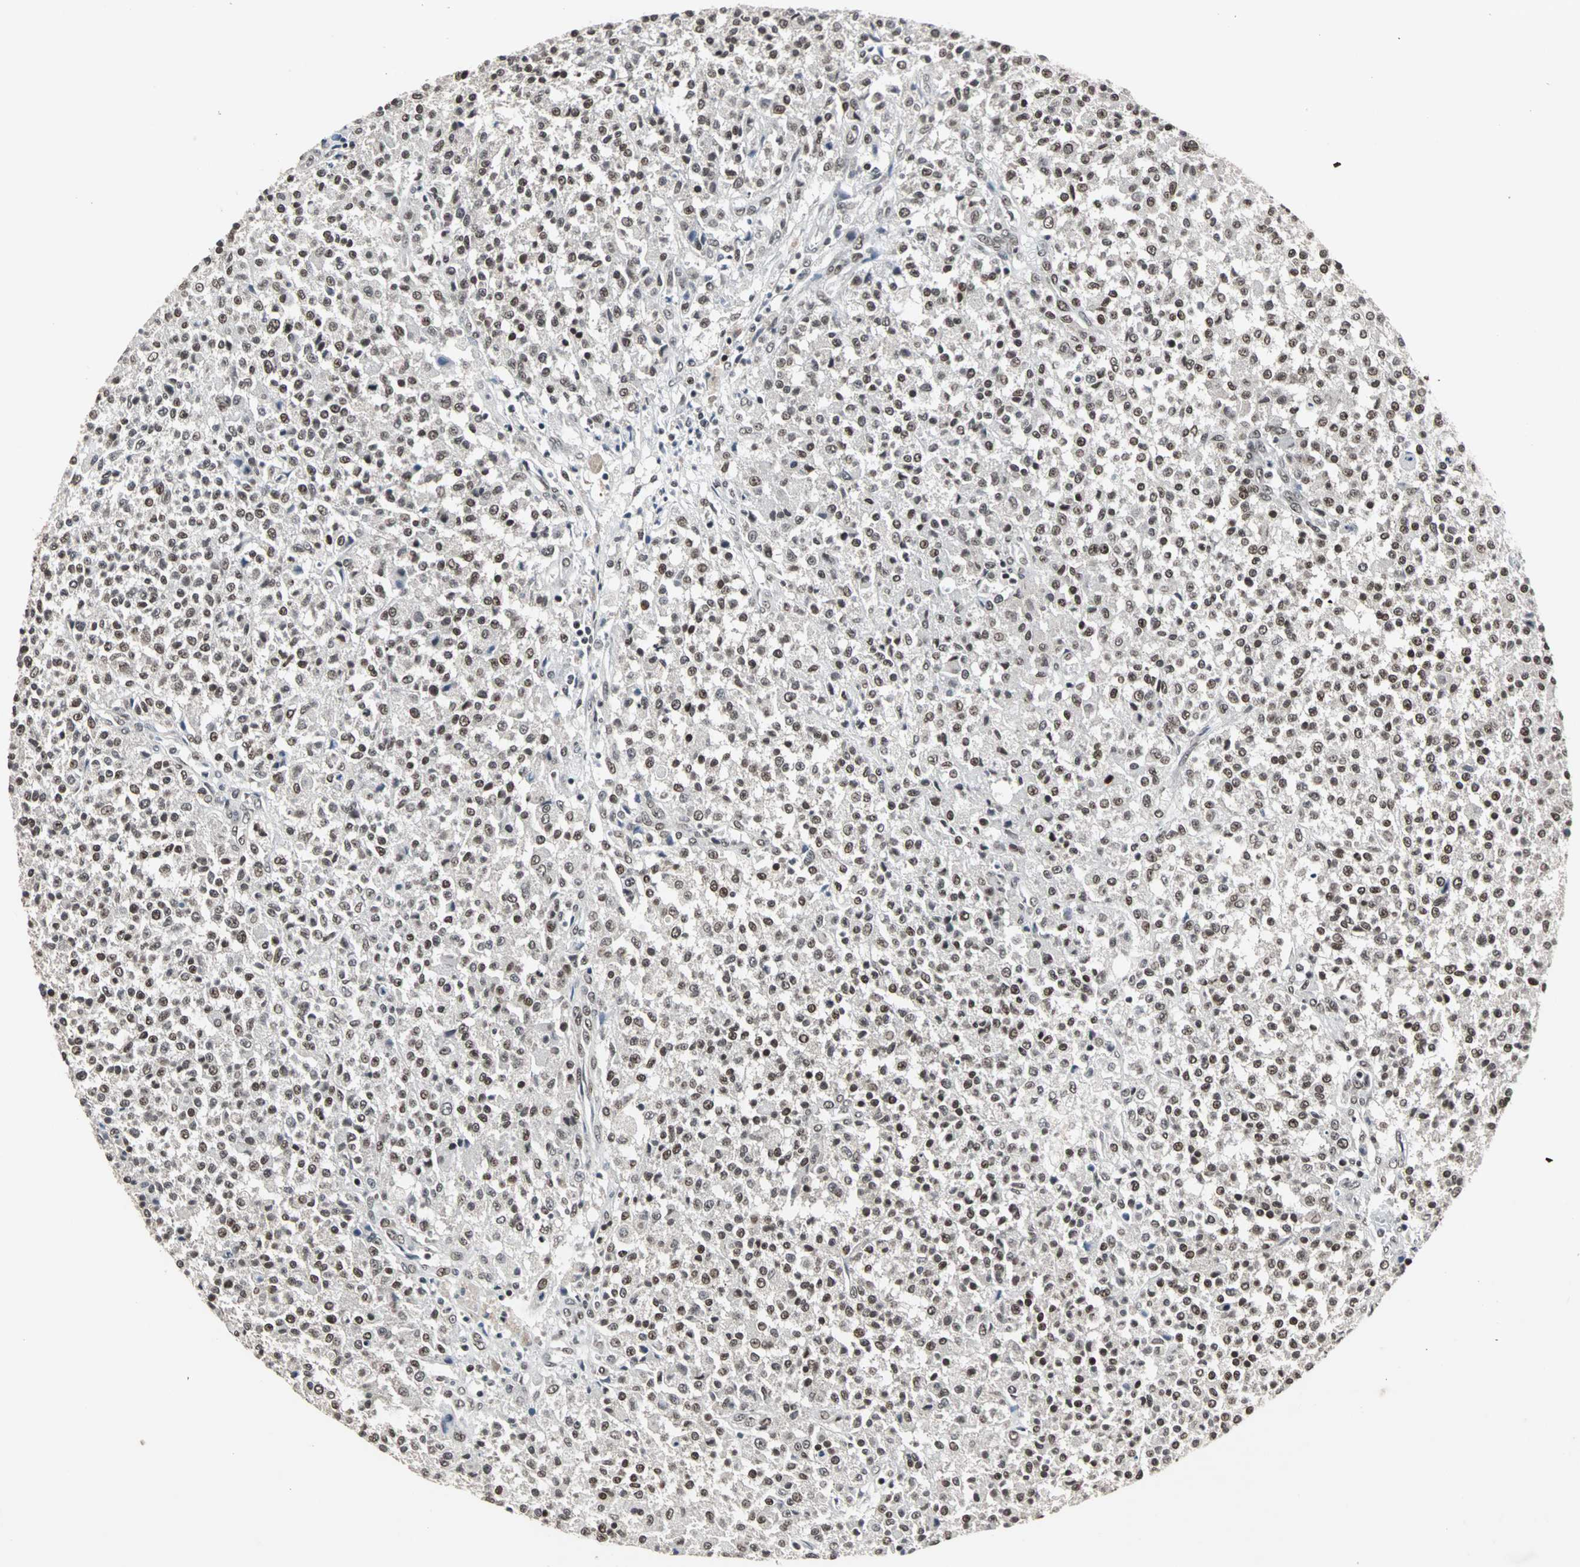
{"staining": {"intensity": "moderate", "quantity": ">75%", "location": "nuclear"}, "tissue": "testis cancer", "cell_type": "Tumor cells", "image_type": "cancer", "snomed": [{"axis": "morphology", "description": "Seminoma, NOS"}, {"axis": "topography", "description": "Testis"}], "caption": "Protein analysis of testis cancer tissue exhibits moderate nuclear positivity in about >75% of tumor cells.", "gene": "PNKP", "patient": {"sex": "male", "age": 59}}